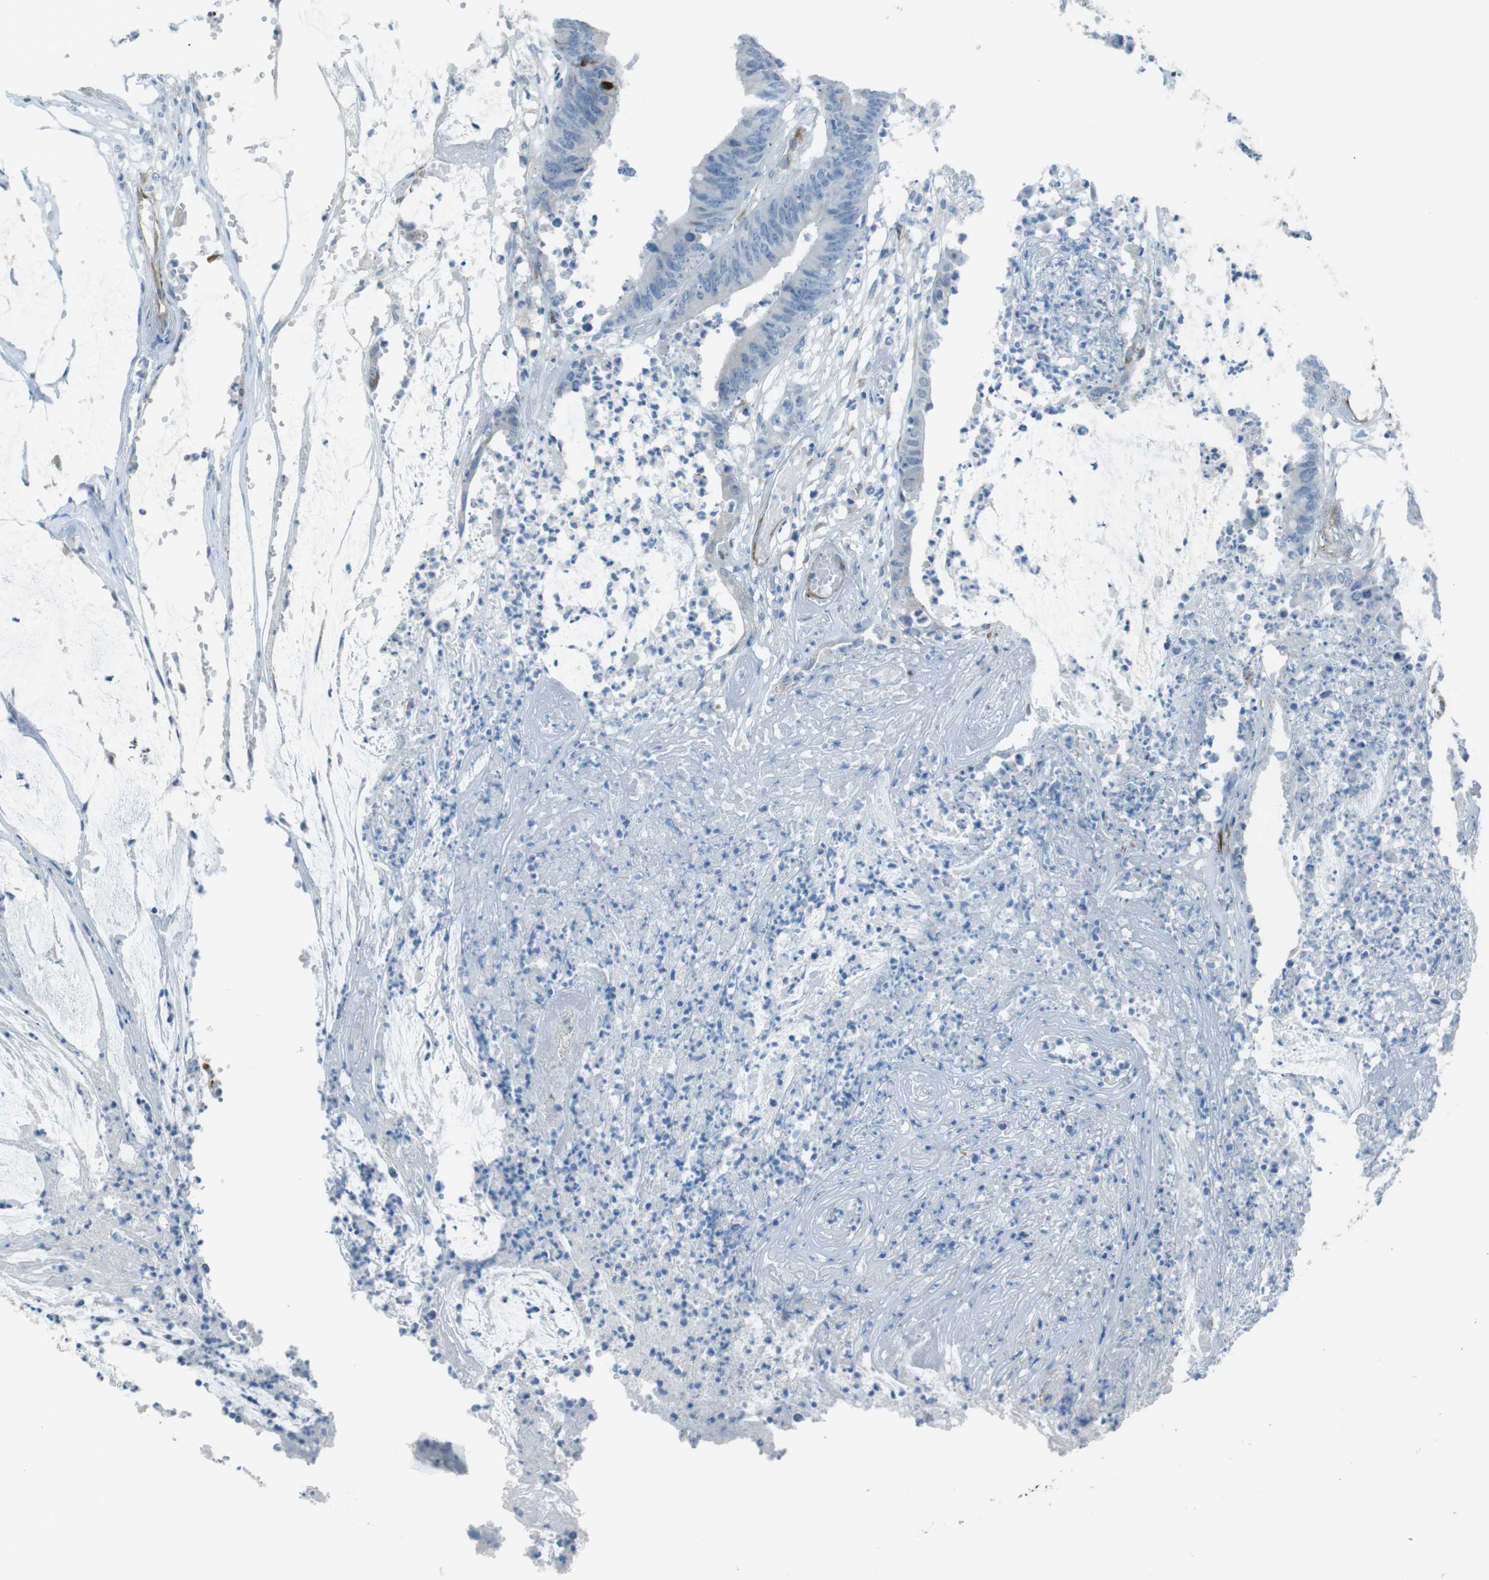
{"staining": {"intensity": "negative", "quantity": "none", "location": "none"}, "tissue": "colorectal cancer", "cell_type": "Tumor cells", "image_type": "cancer", "snomed": [{"axis": "morphology", "description": "Adenocarcinoma, NOS"}, {"axis": "topography", "description": "Rectum"}], "caption": "An immunohistochemistry (IHC) image of colorectal adenocarcinoma is shown. There is no staining in tumor cells of colorectal adenocarcinoma.", "gene": "TUBB2A", "patient": {"sex": "female", "age": 66}}